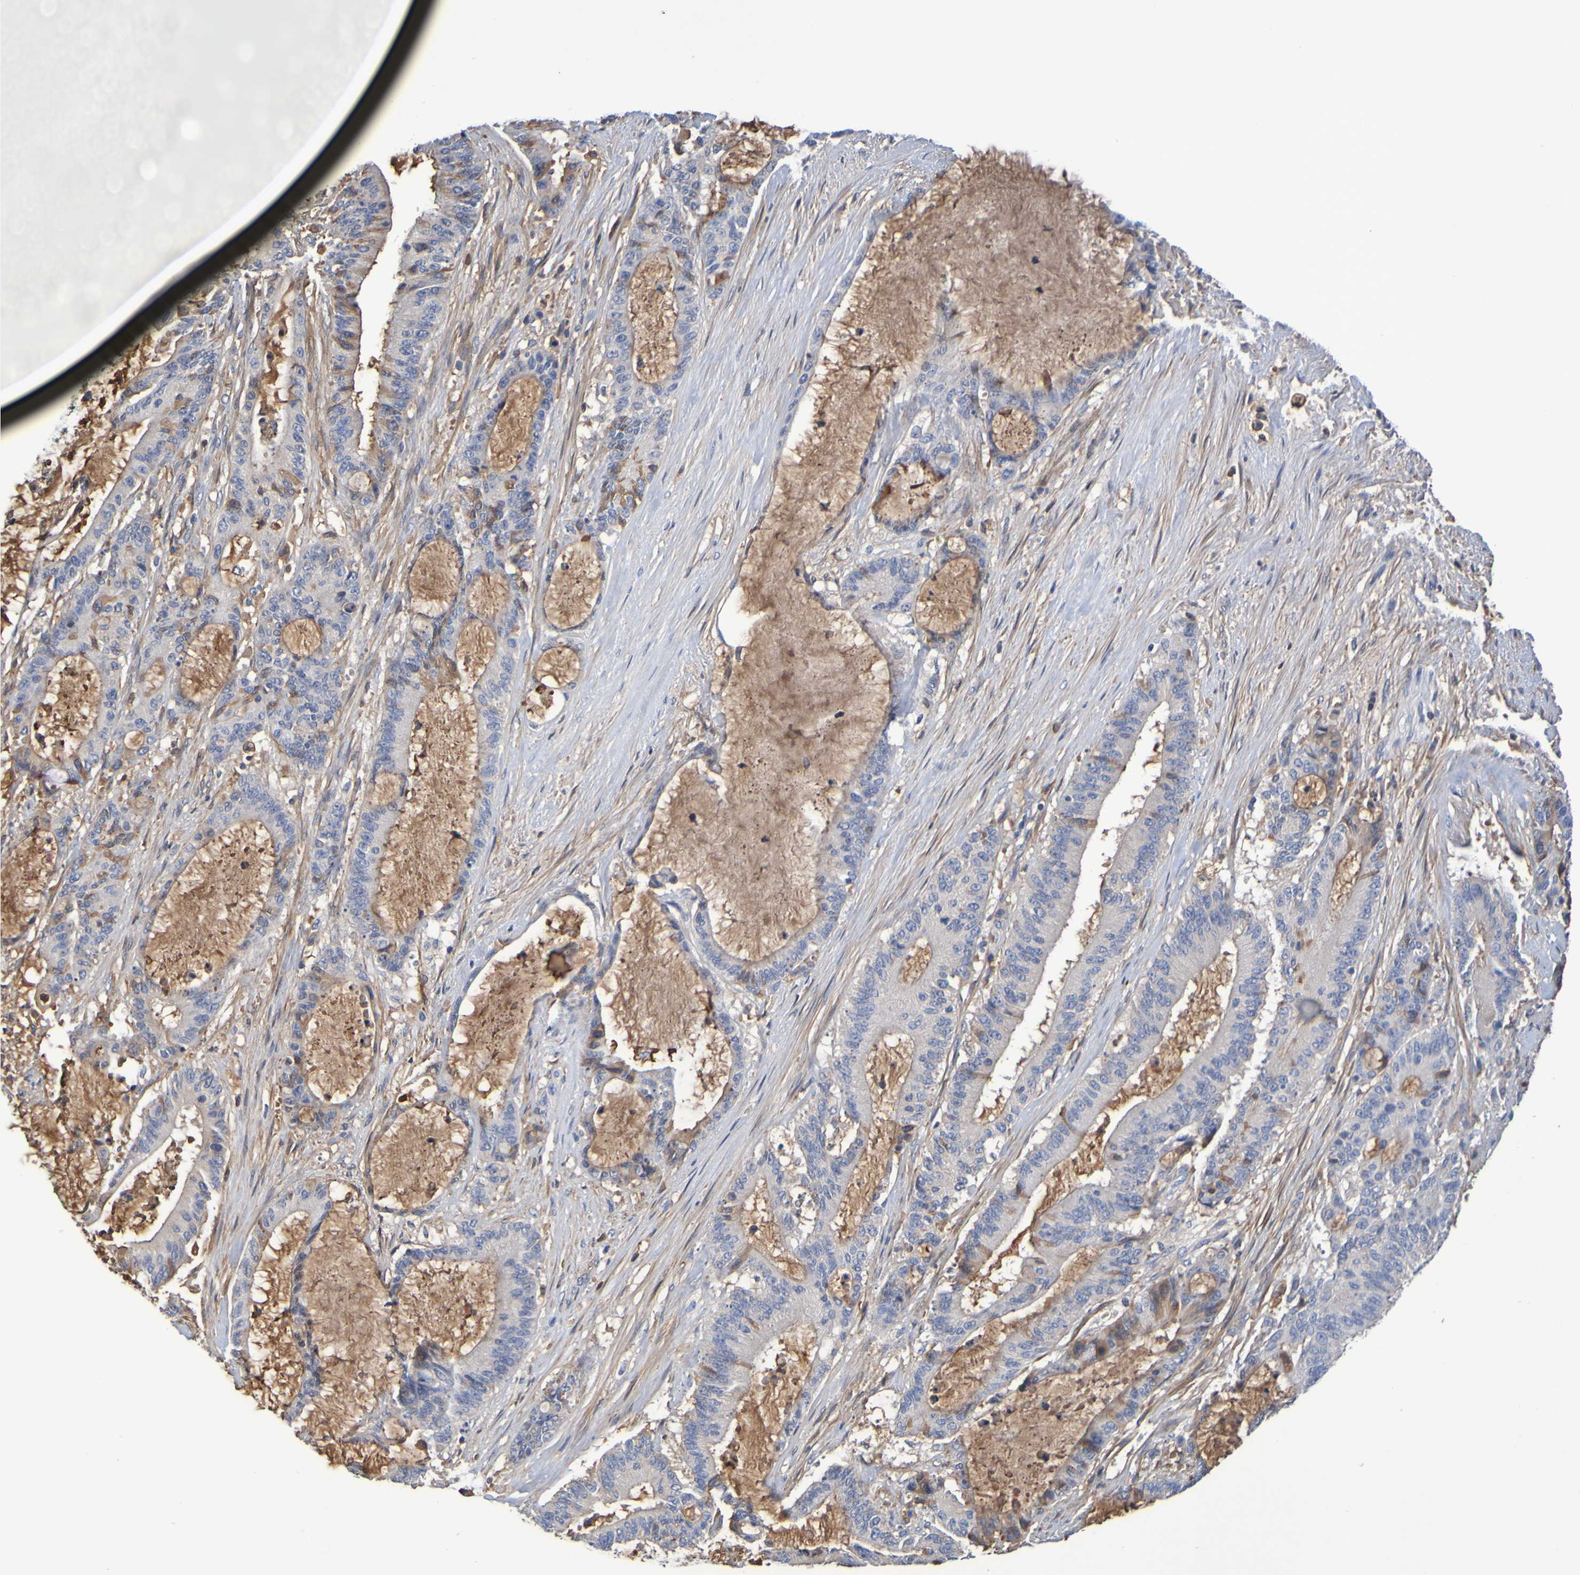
{"staining": {"intensity": "moderate", "quantity": "<25%", "location": "cytoplasmic/membranous"}, "tissue": "liver cancer", "cell_type": "Tumor cells", "image_type": "cancer", "snomed": [{"axis": "morphology", "description": "Cholangiocarcinoma"}, {"axis": "topography", "description": "Liver"}], "caption": "Liver cancer was stained to show a protein in brown. There is low levels of moderate cytoplasmic/membranous positivity in about <25% of tumor cells.", "gene": "GAB3", "patient": {"sex": "female", "age": 73}}